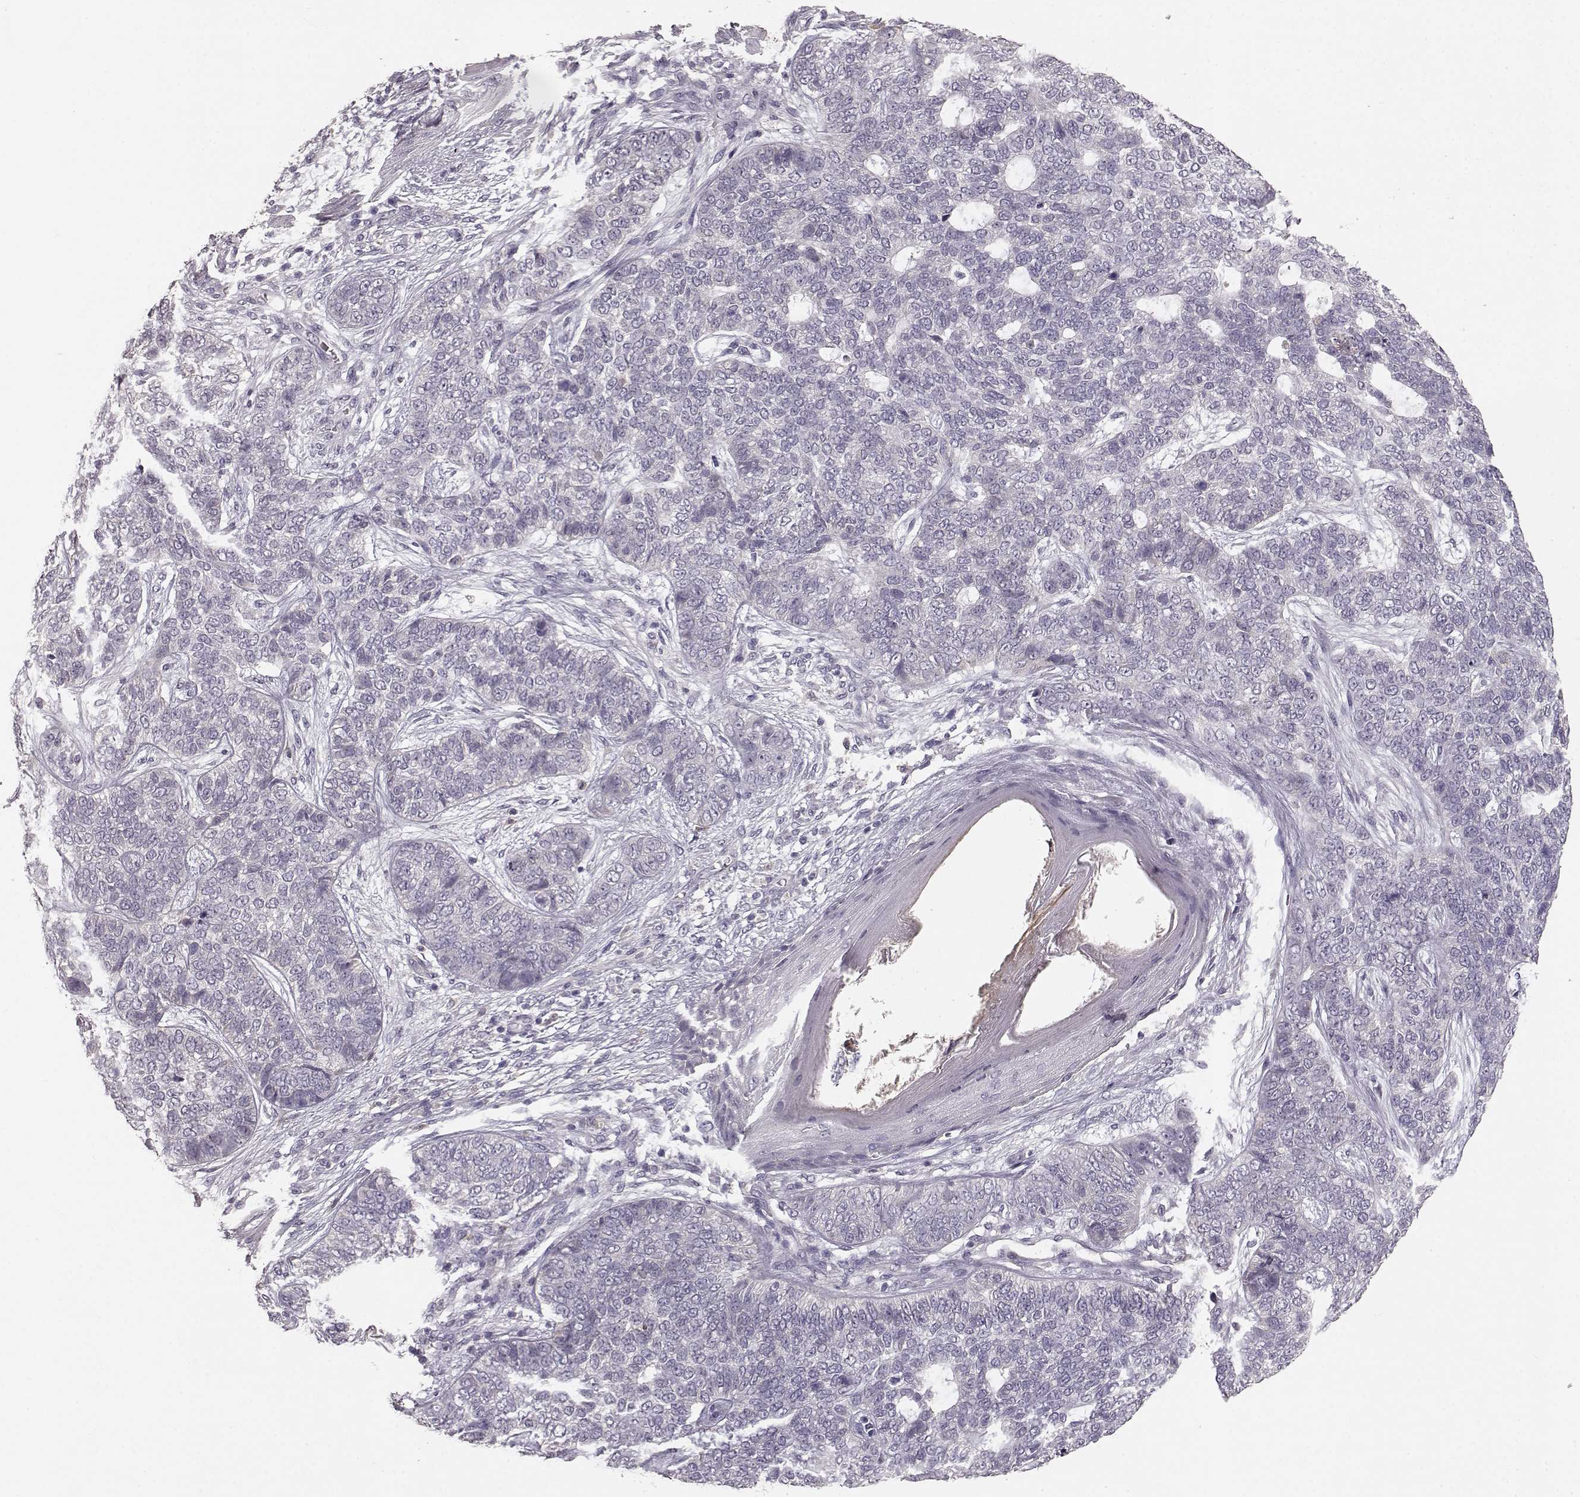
{"staining": {"intensity": "negative", "quantity": "none", "location": "none"}, "tissue": "skin cancer", "cell_type": "Tumor cells", "image_type": "cancer", "snomed": [{"axis": "morphology", "description": "Basal cell carcinoma"}, {"axis": "topography", "description": "Skin"}], "caption": "Tumor cells show no significant positivity in skin cancer (basal cell carcinoma).", "gene": "GHR", "patient": {"sex": "female", "age": 69}}